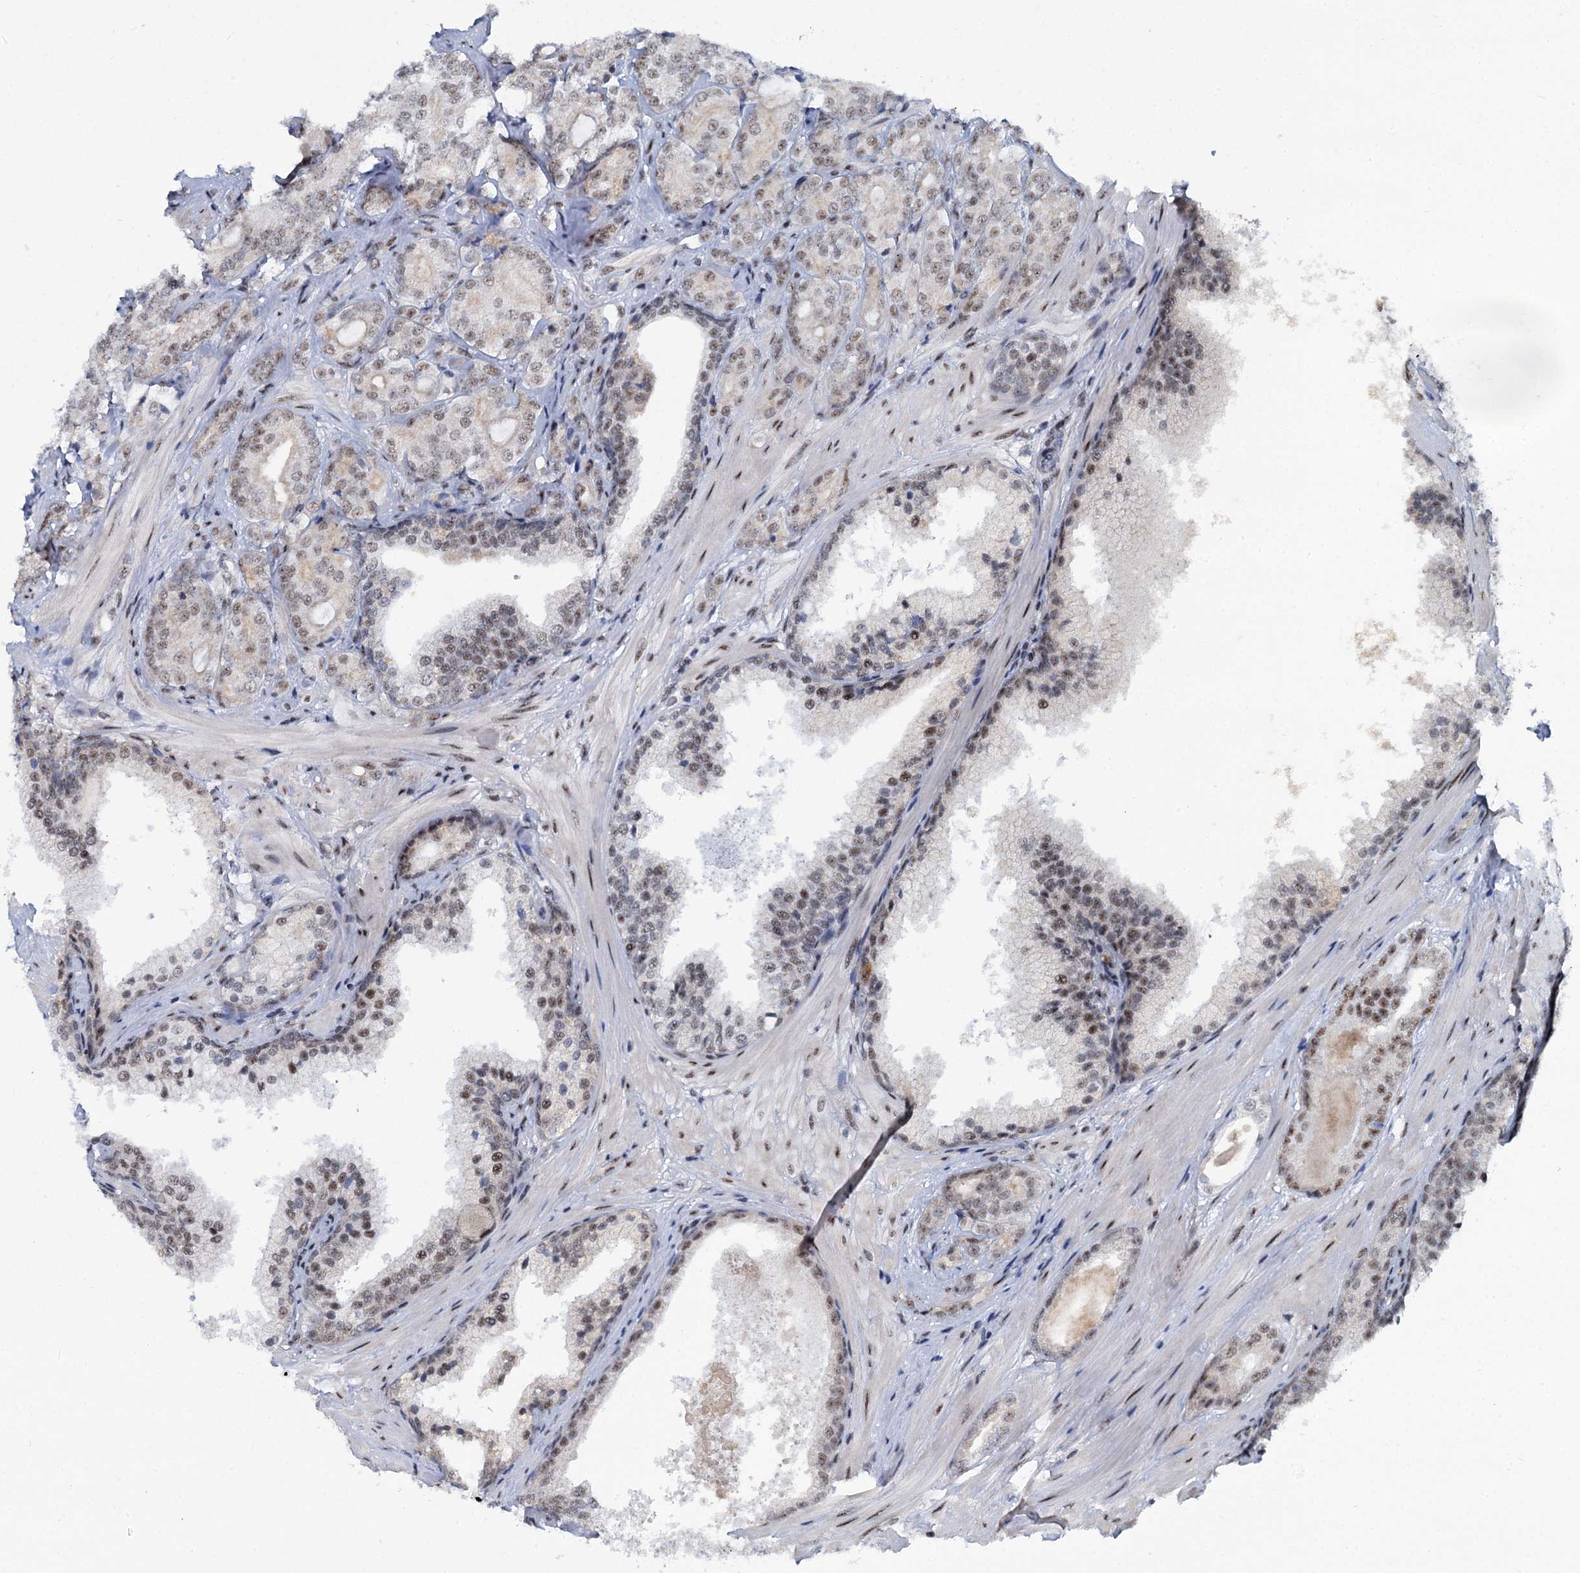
{"staining": {"intensity": "weak", "quantity": ">75%", "location": "nuclear"}, "tissue": "prostate cancer", "cell_type": "Tumor cells", "image_type": "cancer", "snomed": [{"axis": "morphology", "description": "Adenocarcinoma, High grade"}, {"axis": "topography", "description": "Prostate"}], "caption": "This photomicrograph demonstrates prostate high-grade adenocarcinoma stained with IHC to label a protein in brown. The nuclear of tumor cells show weak positivity for the protein. Nuclei are counter-stained blue.", "gene": "SREK1", "patient": {"sex": "male", "age": 60}}